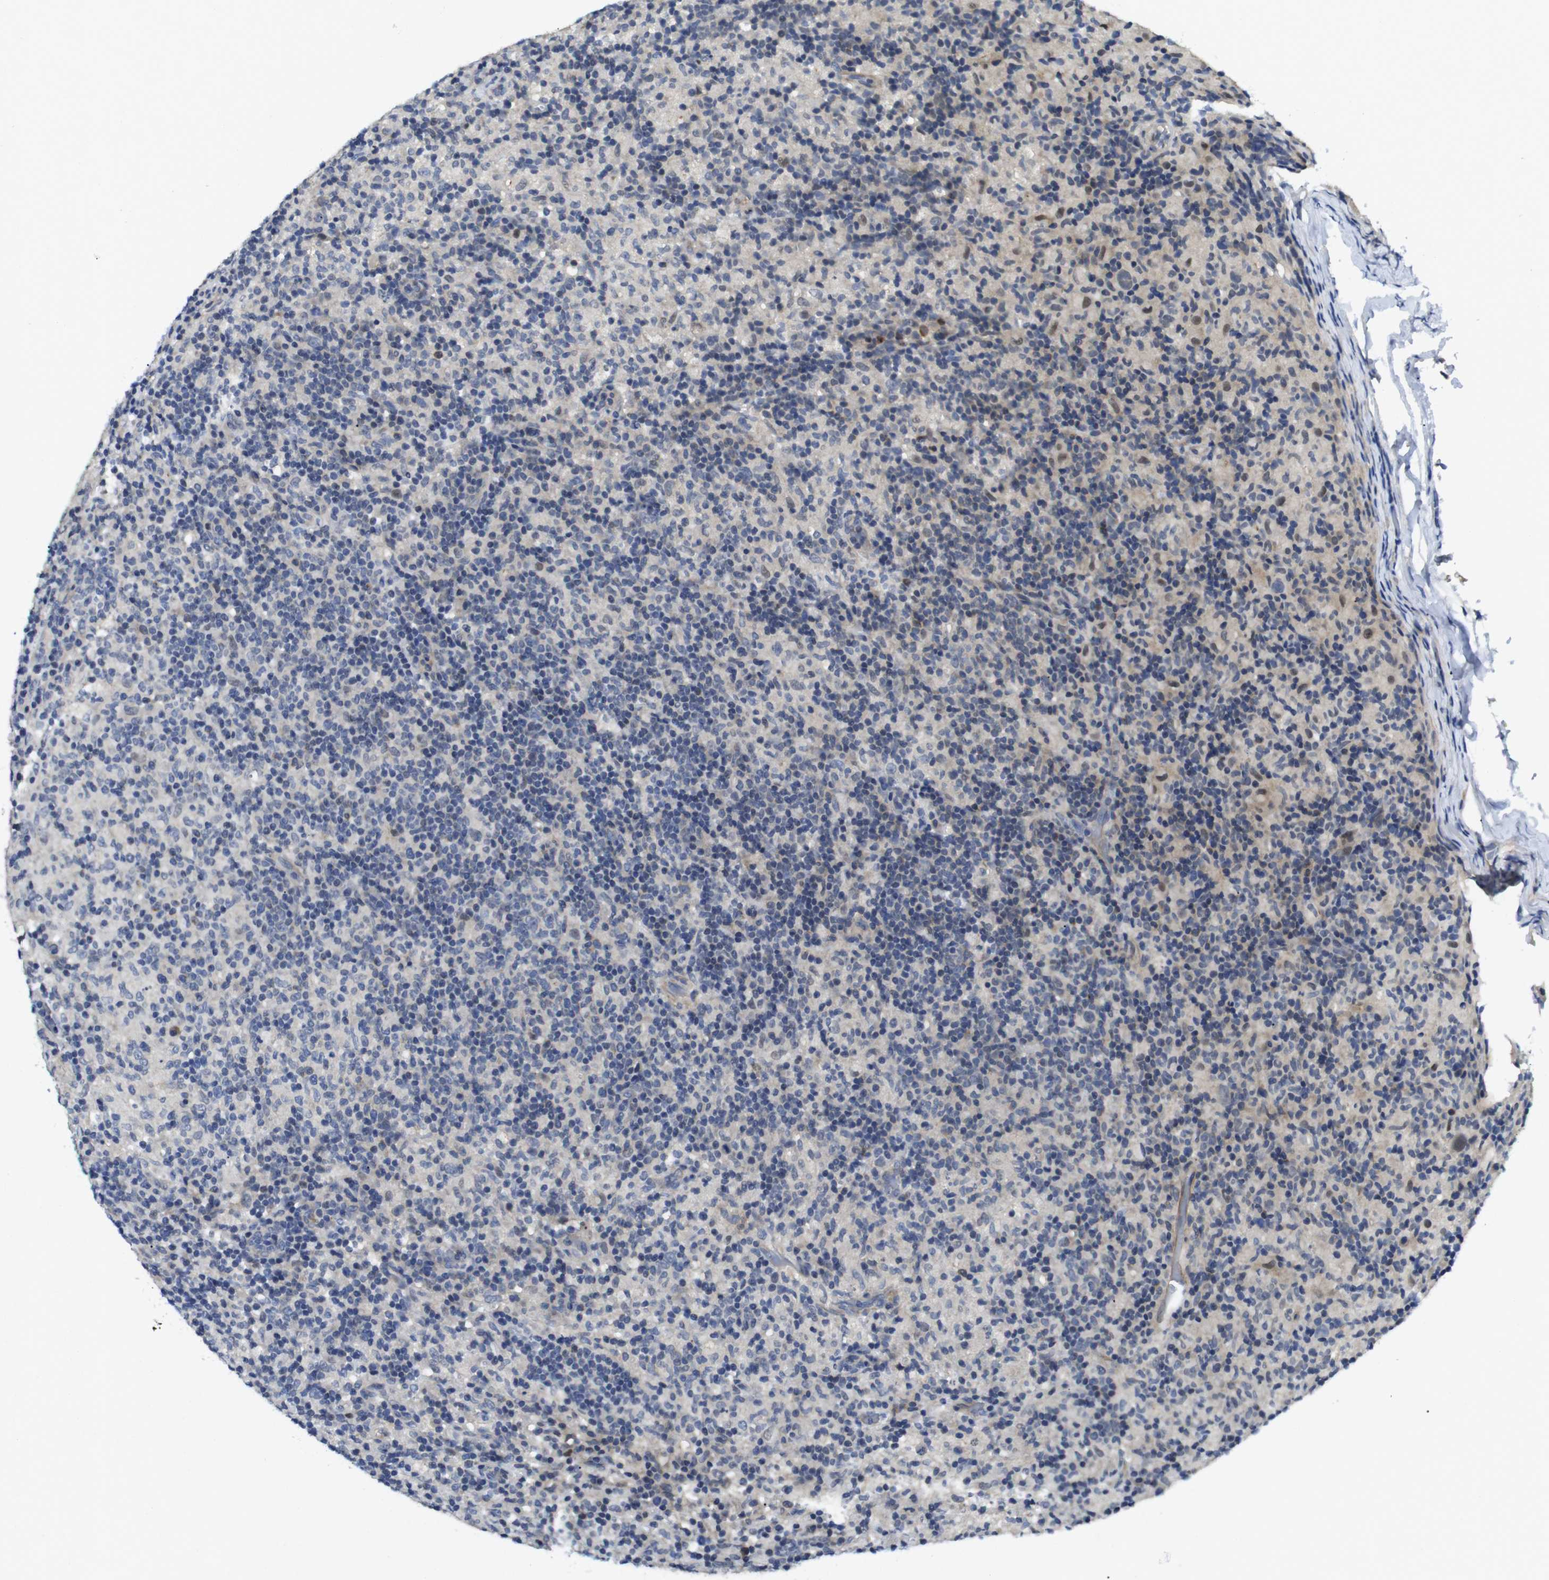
{"staining": {"intensity": "weak", "quantity": "25%-75%", "location": "nuclear"}, "tissue": "lymphoma", "cell_type": "Tumor cells", "image_type": "cancer", "snomed": [{"axis": "morphology", "description": "Hodgkin's disease, NOS"}, {"axis": "topography", "description": "Lymph node"}], "caption": "IHC photomicrograph of lymphoma stained for a protein (brown), which reveals low levels of weak nuclear expression in about 25%-75% of tumor cells.", "gene": "FNTA", "patient": {"sex": "male", "age": 70}}